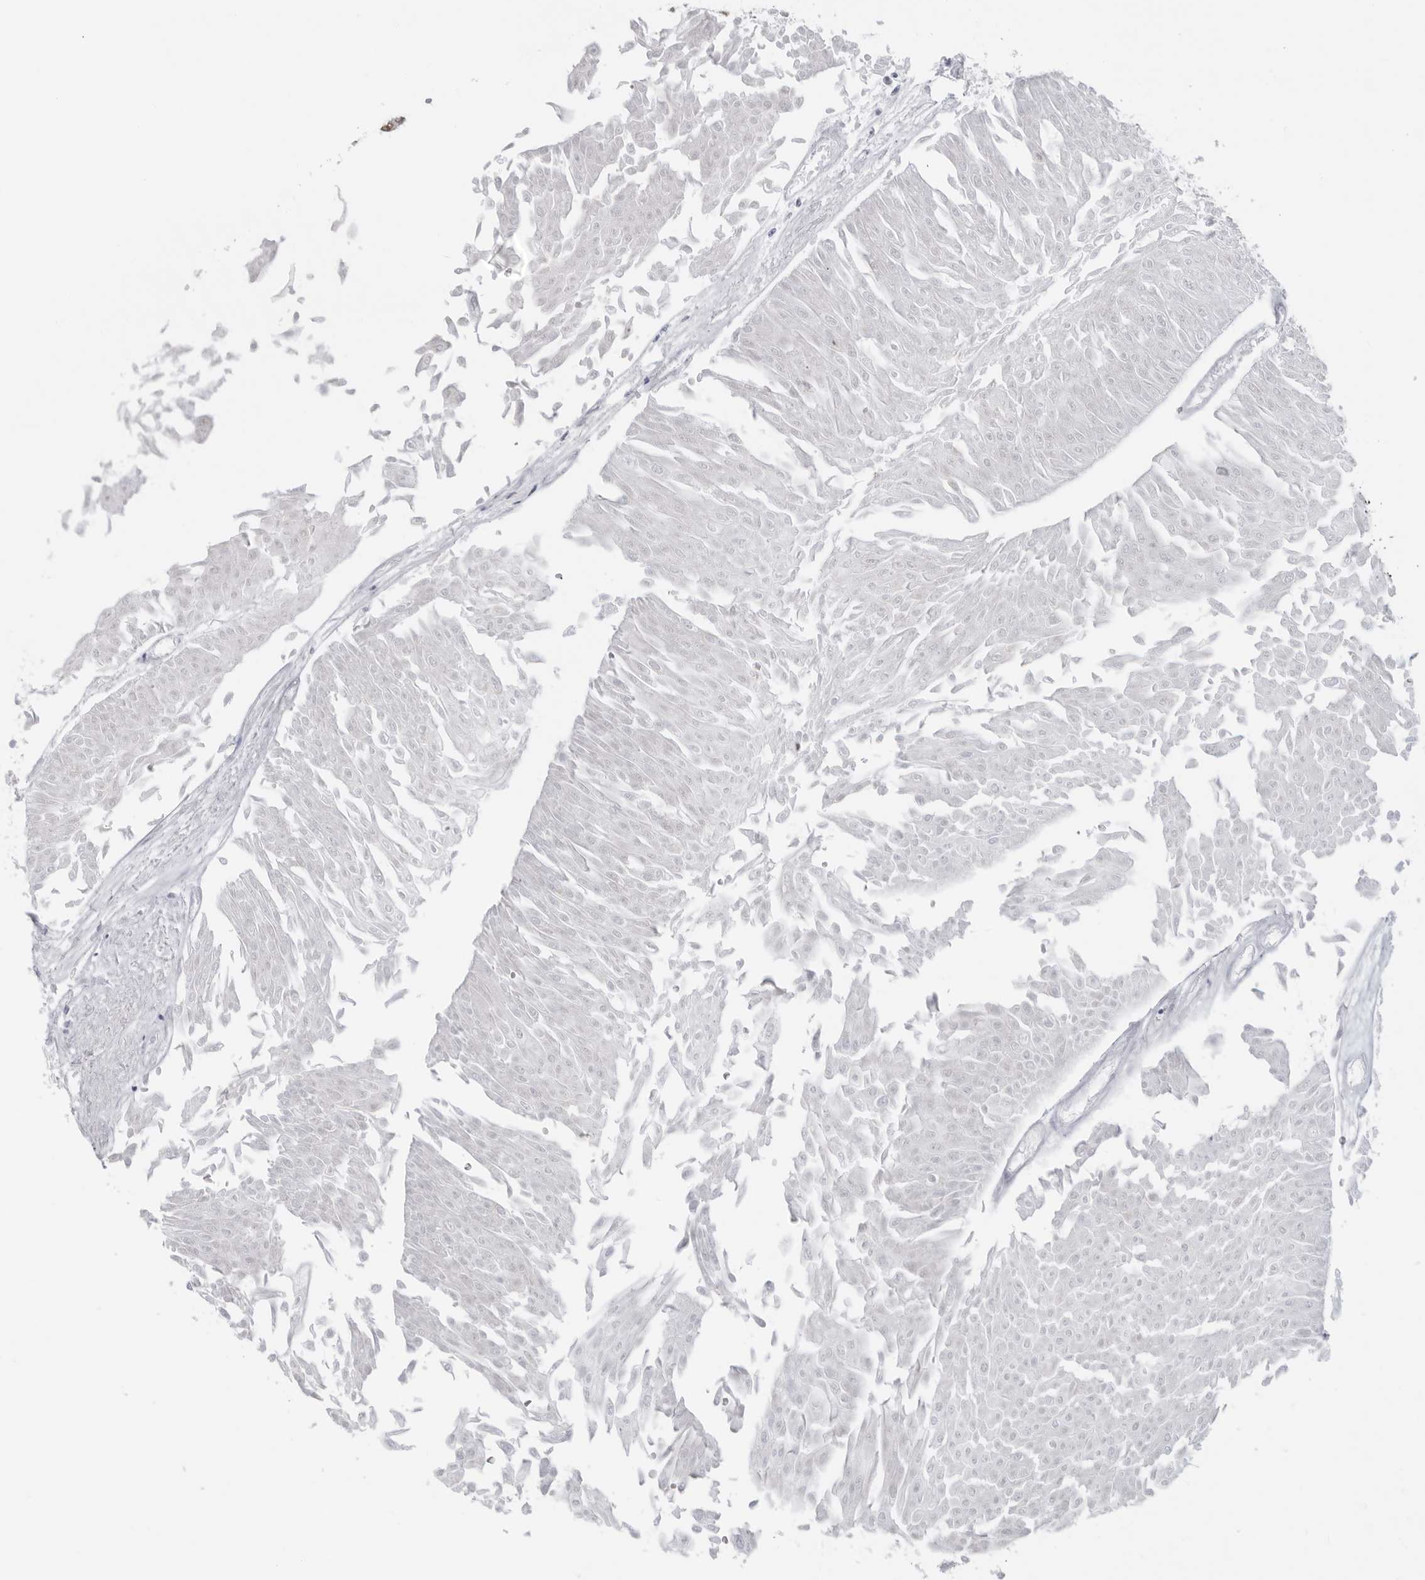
{"staining": {"intensity": "negative", "quantity": "none", "location": "none"}, "tissue": "urothelial cancer", "cell_type": "Tumor cells", "image_type": "cancer", "snomed": [{"axis": "morphology", "description": "Urothelial carcinoma, Low grade"}, {"axis": "topography", "description": "Urinary bladder"}], "caption": "Tumor cells are negative for protein expression in human low-grade urothelial carcinoma.", "gene": "FOXK2", "patient": {"sex": "male", "age": 67}}